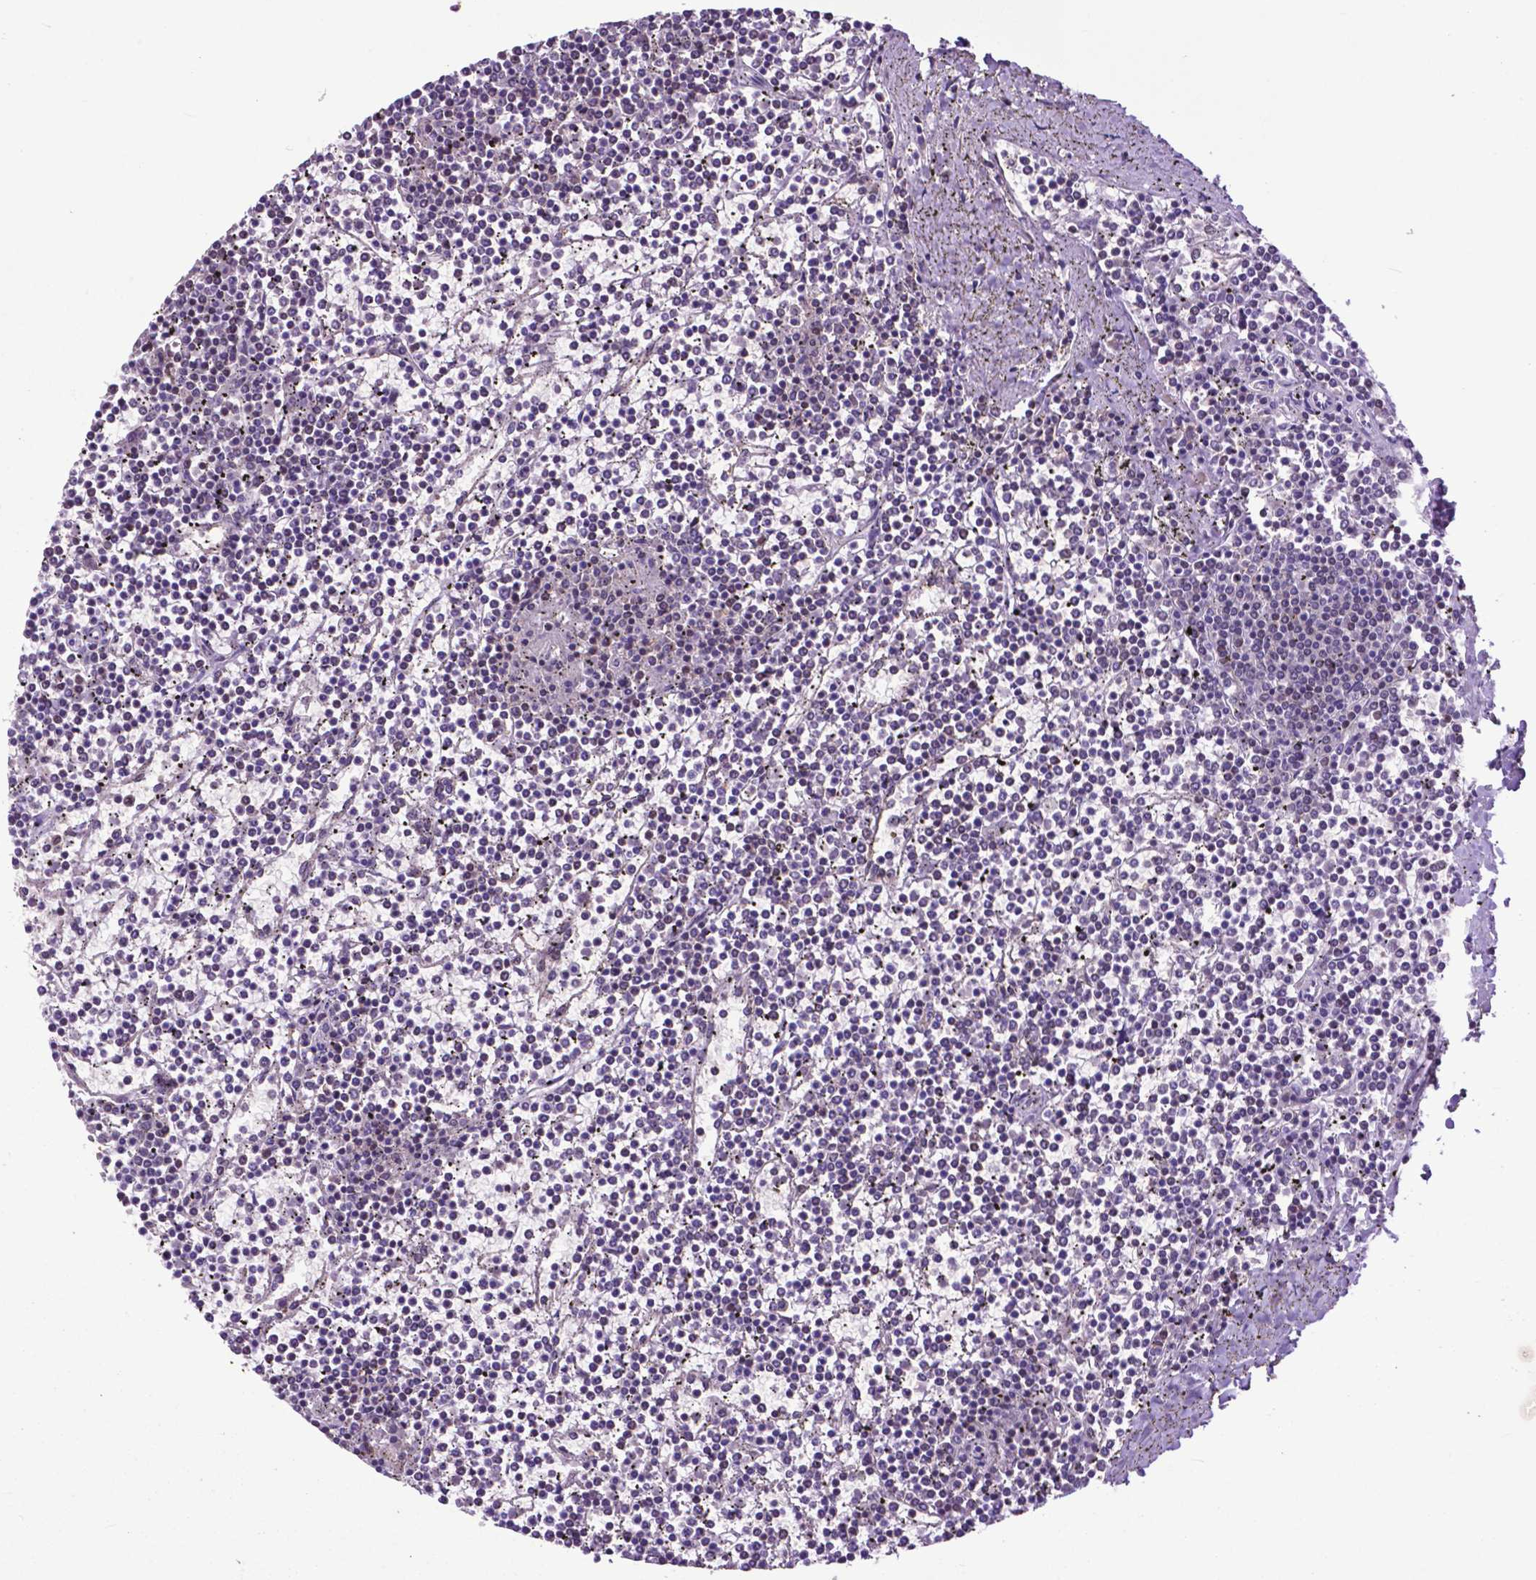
{"staining": {"intensity": "negative", "quantity": "none", "location": "none"}, "tissue": "lymphoma", "cell_type": "Tumor cells", "image_type": "cancer", "snomed": [{"axis": "morphology", "description": "Malignant lymphoma, non-Hodgkin's type, Low grade"}, {"axis": "topography", "description": "Spleen"}], "caption": "Immunohistochemistry (IHC) image of neoplastic tissue: human lymphoma stained with DAB reveals no significant protein expression in tumor cells. Nuclei are stained in blue.", "gene": "OTUB1", "patient": {"sex": "female", "age": 19}}